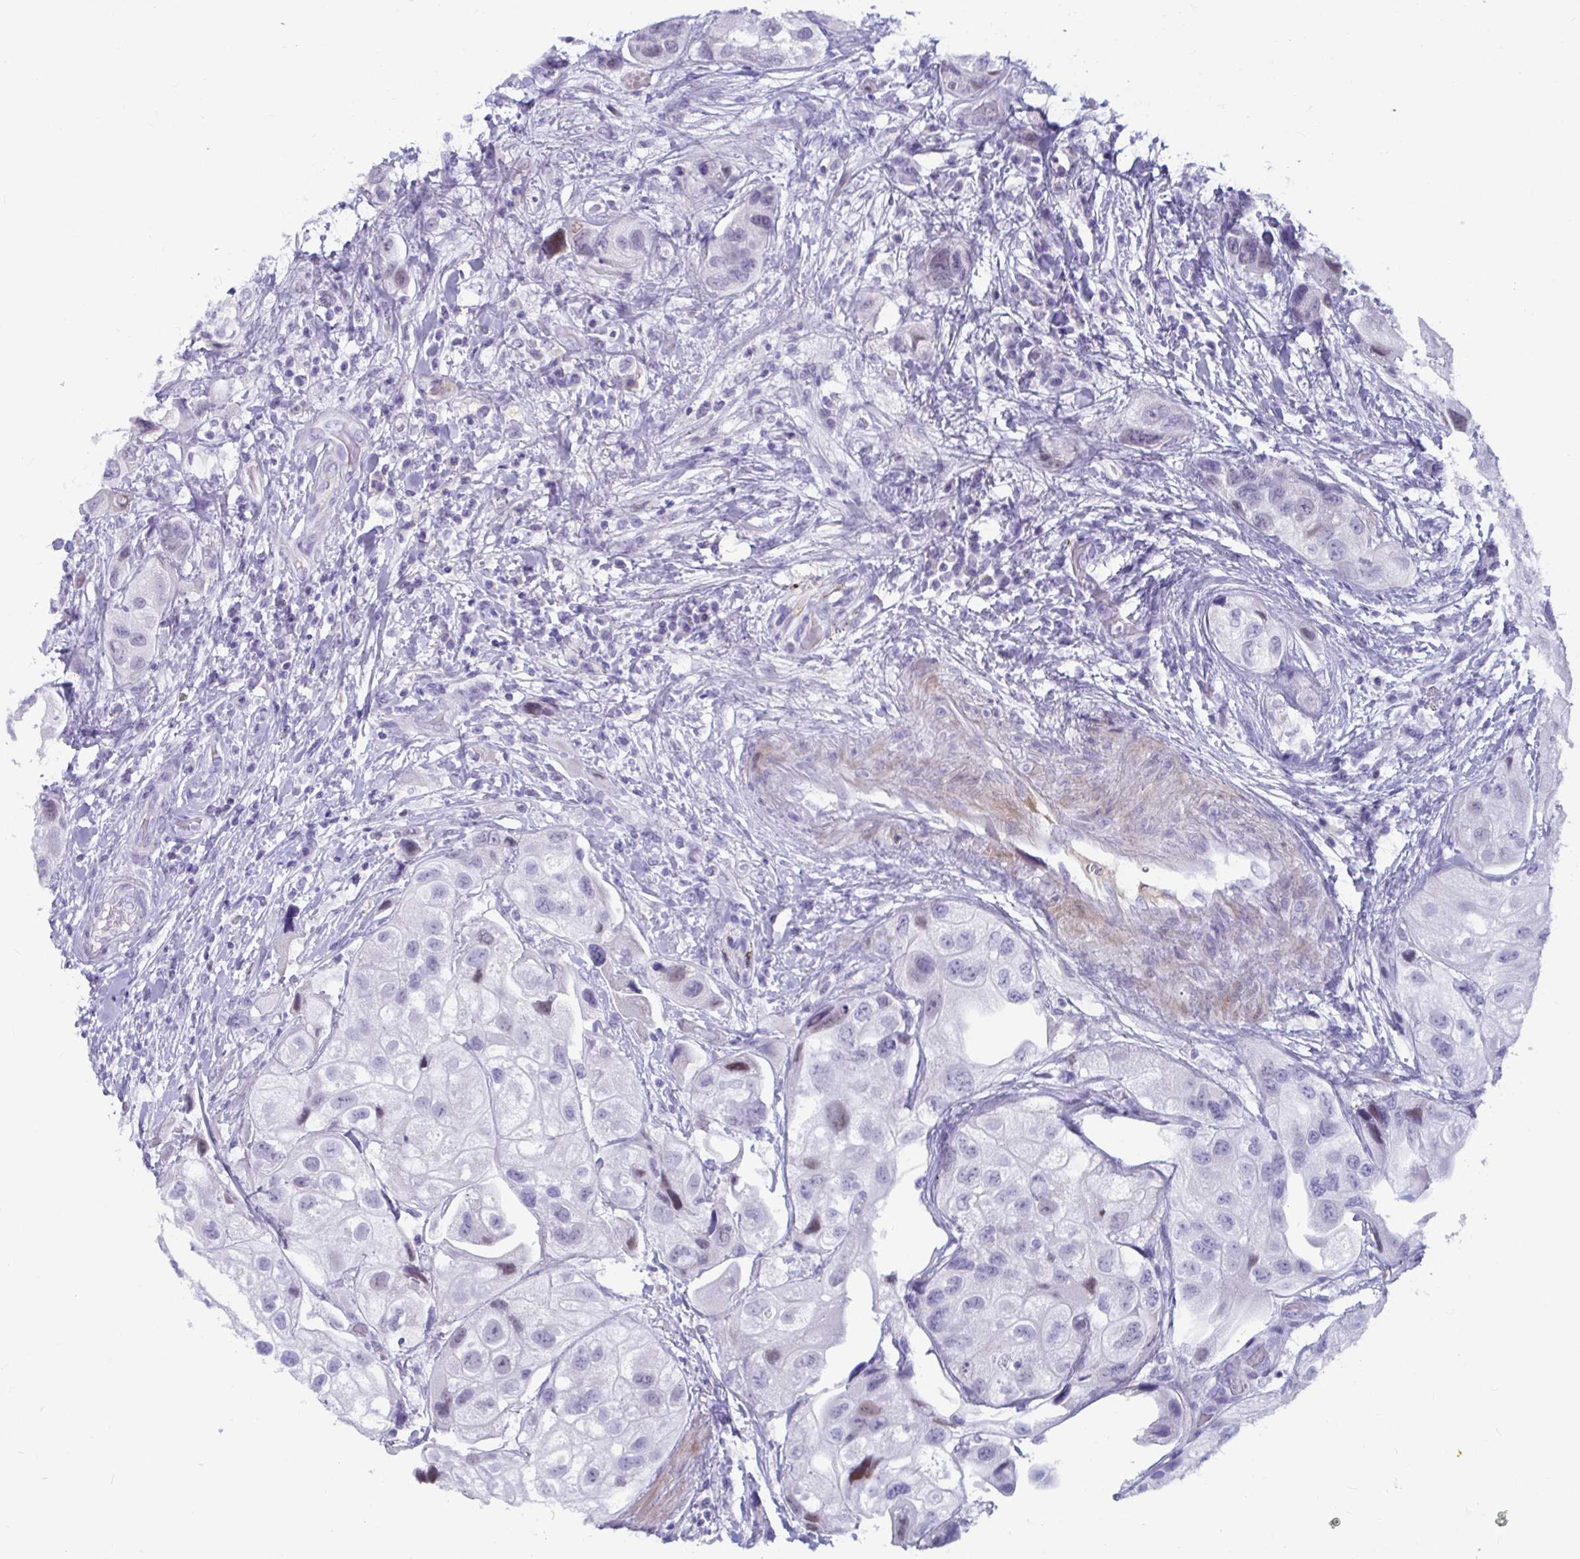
{"staining": {"intensity": "weak", "quantity": "<25%", "location": "nuclear"}, "tissue": "urothelial cancer", "cell_type": "Tumor cells", "image_type": "cancer", "snomed": [{"axis": "morphology", "description": "Urothelial carcinoma, High grade"}, {"axis": "topography", "description": "Urinary bladder"}], "caption": "DAB immunohistochemical staining of high-grade urothelial carcinoma reveals no significant positivity in tumor cells.", "gene": "NPY", "patient": {"sex": "female", "age": 64}}